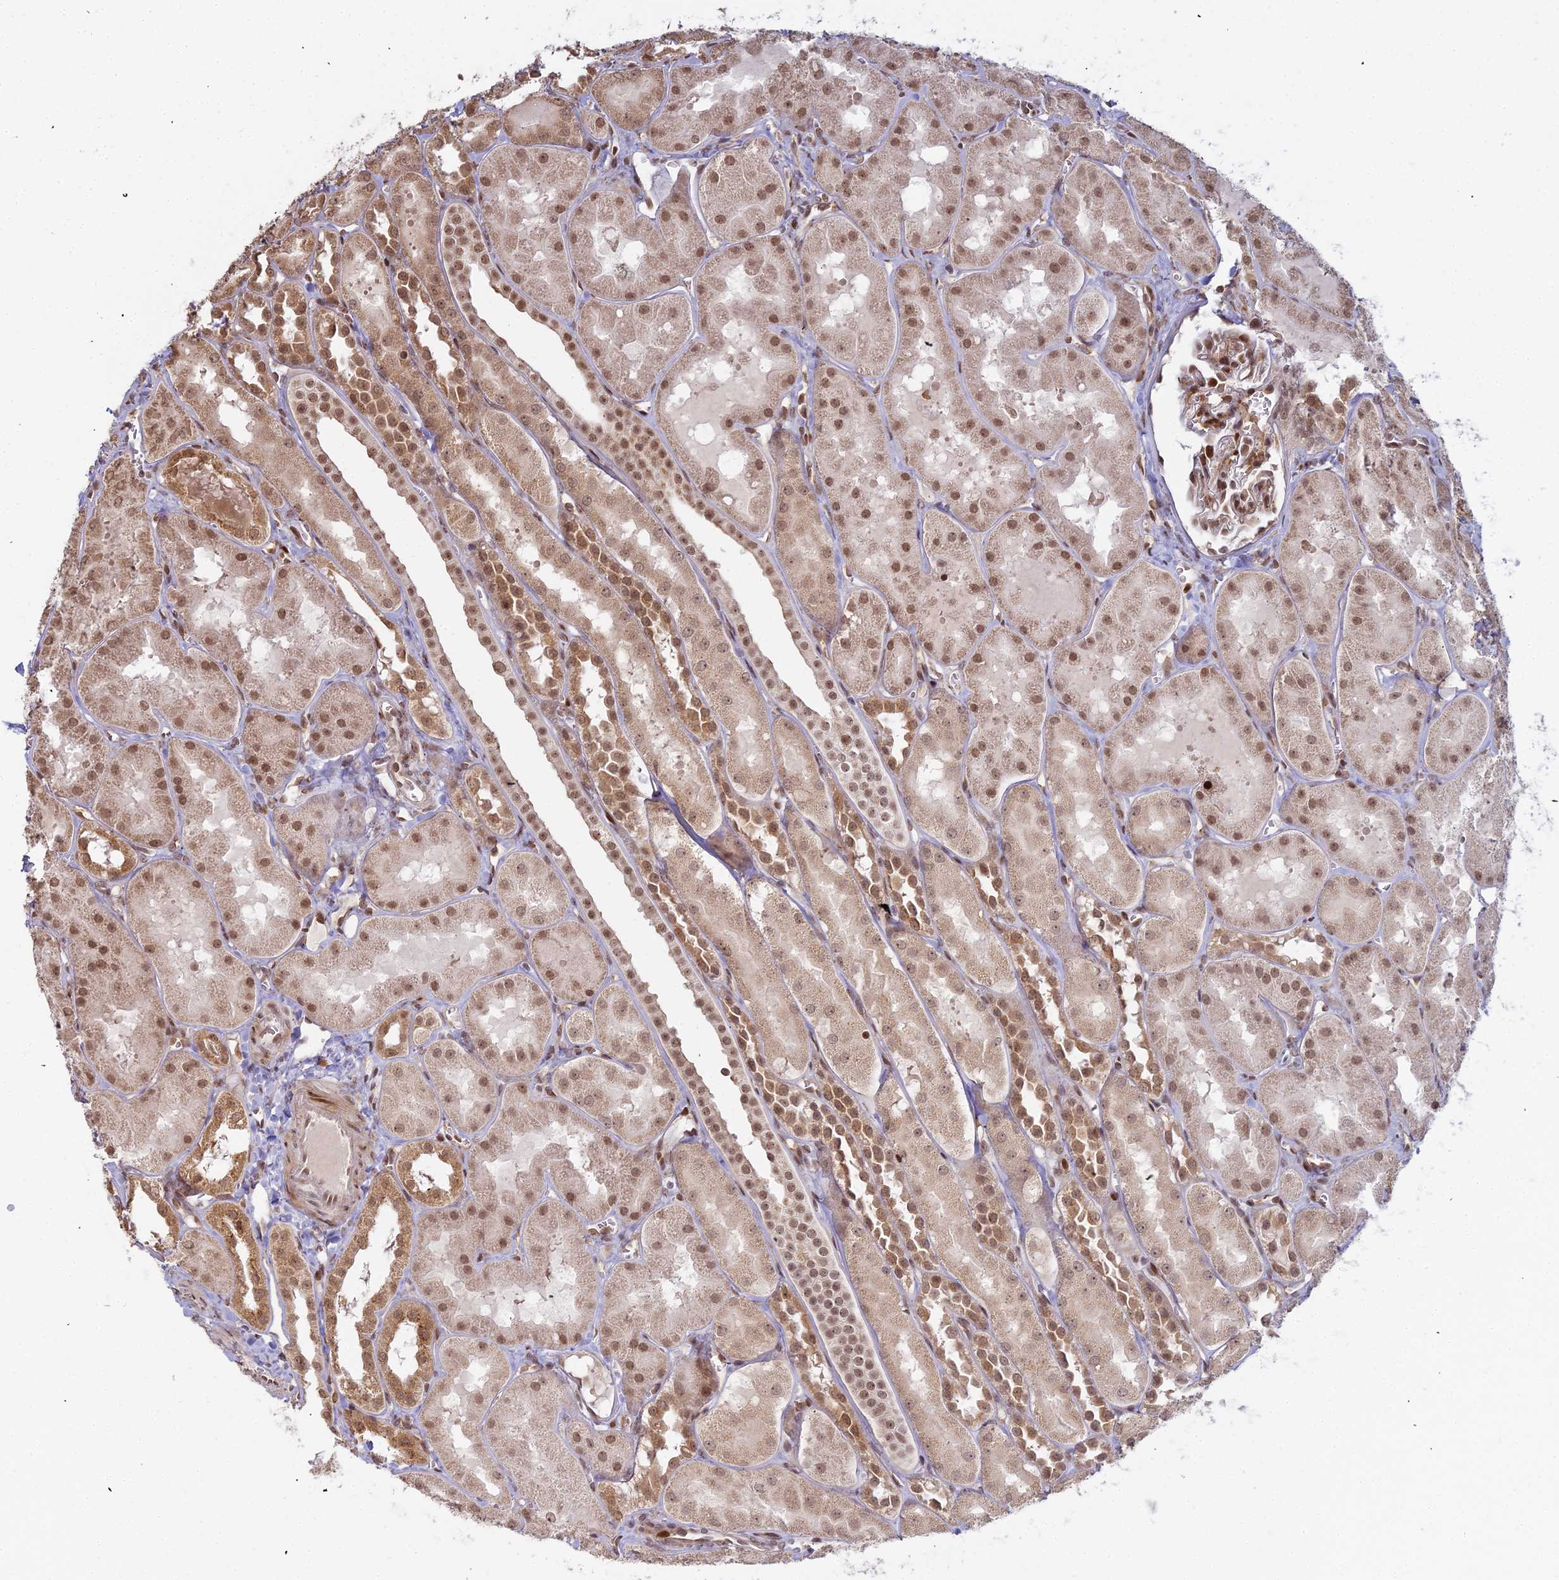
{"staining": {"intensity": "moderate", "quantity": ">75%", "location": "cytoplasmic/membranous,nuclear"}, "tissue": "kidney", "cell_type": "Cells in glomeruli", "image_type": "normal", "snomed": [{"axis": "morphology", "description": "Normal tissue, NOS"}, {"axis": "topography", "description": "Kidney"}, {"axis": "topography", "description": "Urinary bladder"}], "caption": "The micrograph exhibits immunohistochemical staining of normal kidney. There is moderate cytoplasmic/membranous,nuclear positivity is present in about >75% of cells in glomeruli.", "gene": "ABCA2", "patient": {"sex": "male", "age": 16}}